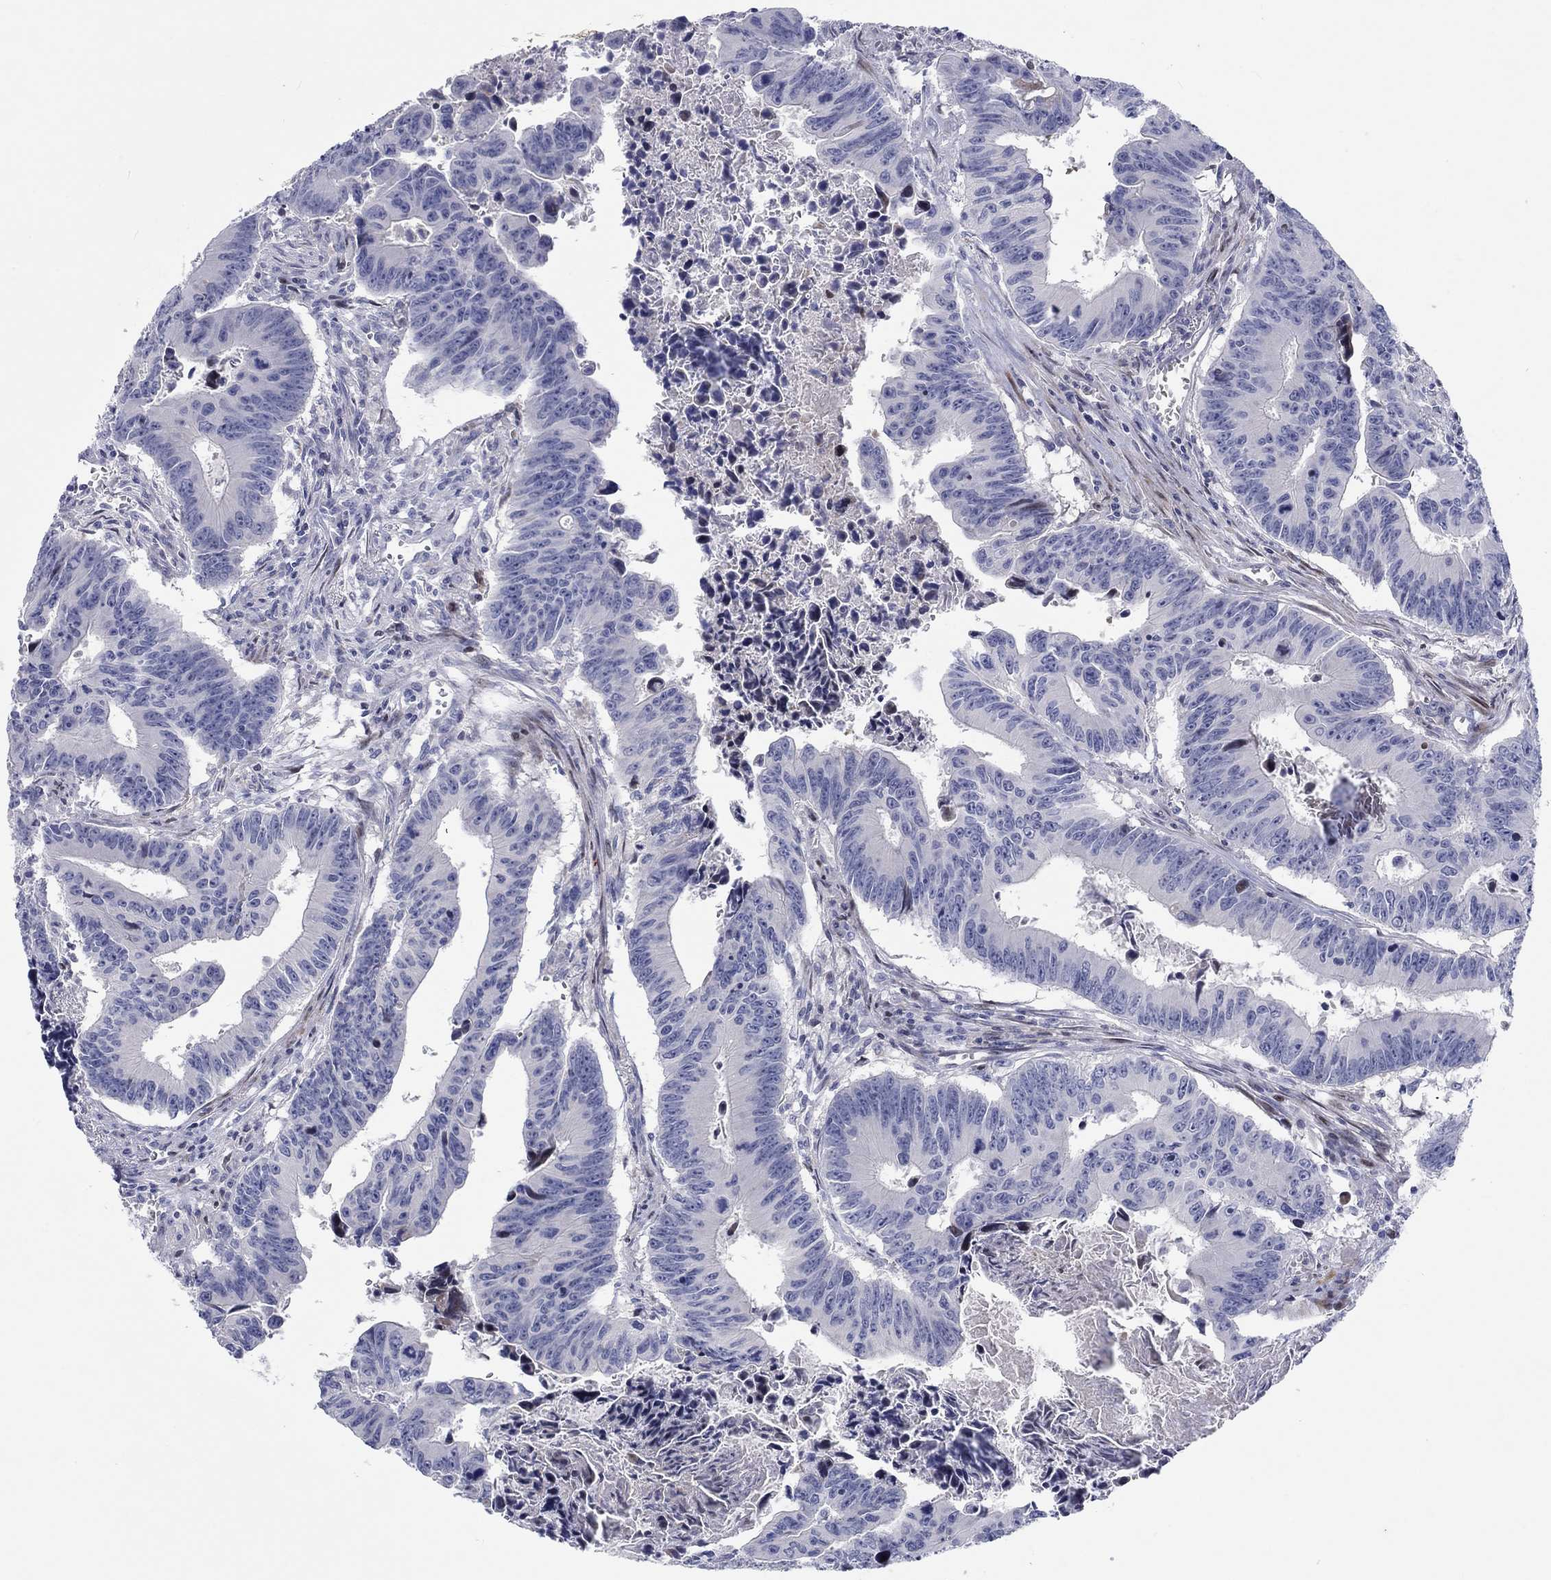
{"staining": {"intensity": "negative", "quantity": "none", "location": "none"}, "tissue": "colorectal cancer", "cell_type": "Tumor cells", "image_type": "cancer", "snomed": [{"axis": "morphology", "description": "Adenocarcinoma, NOS"}, {"axis": "topography", "description": "Colon"}], "caption": "A histopathology image of colorectal adenocarcinoma stained for a protein demonstrates no brown staining in tumor cells. (DAB (3,3'-diaminobenzidine) immunohistochemistry (IHC) visualized using brightfield microscopy, high magnification).", "gene": "ARHGAP36", "patient": {"sex": "female", "age": 87}}